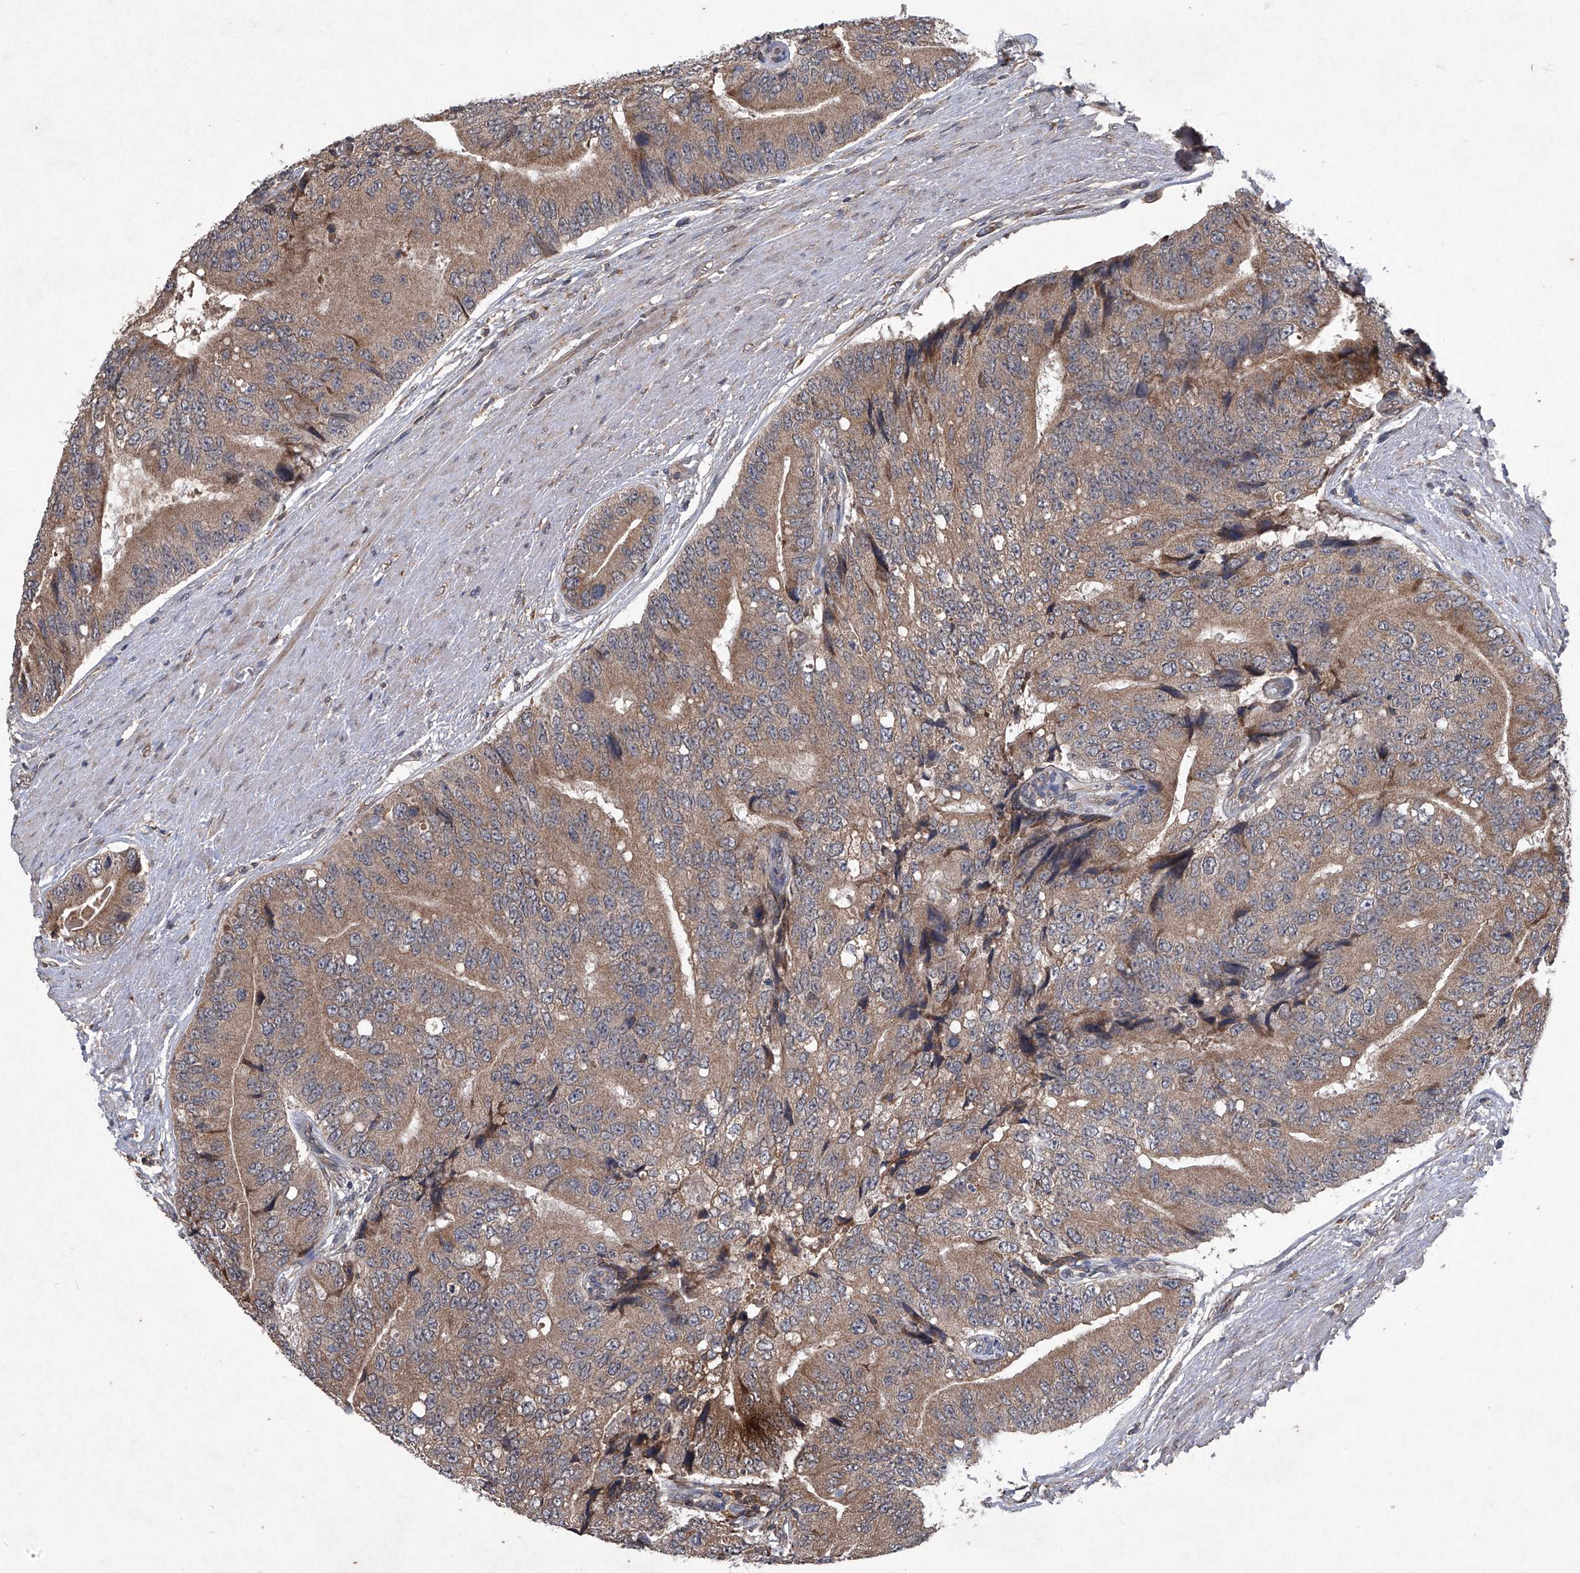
{"staining": {"intensity": "moderate", "quantity": ">75%", "location": "cytoplasmic/membranous"}, "tissue": "prostate cancer", "cell_type": "Tumor cells", "image_type": "cancer", "snomed": [{"axis": "morphology", "description": "Adenocarcinoma, High grade"}, {"axis": "topography", "description": "Prostate"}], "caption": "Immunohistochemical staining of human prostate cancer (adenocarcinoma (high-grade)) shows moderate cytoplasmic/membranous protein staining in approximately >75% of tumor cells.", "gene": "SUMF2", "patient": {"sex": "male", "age": 70}}